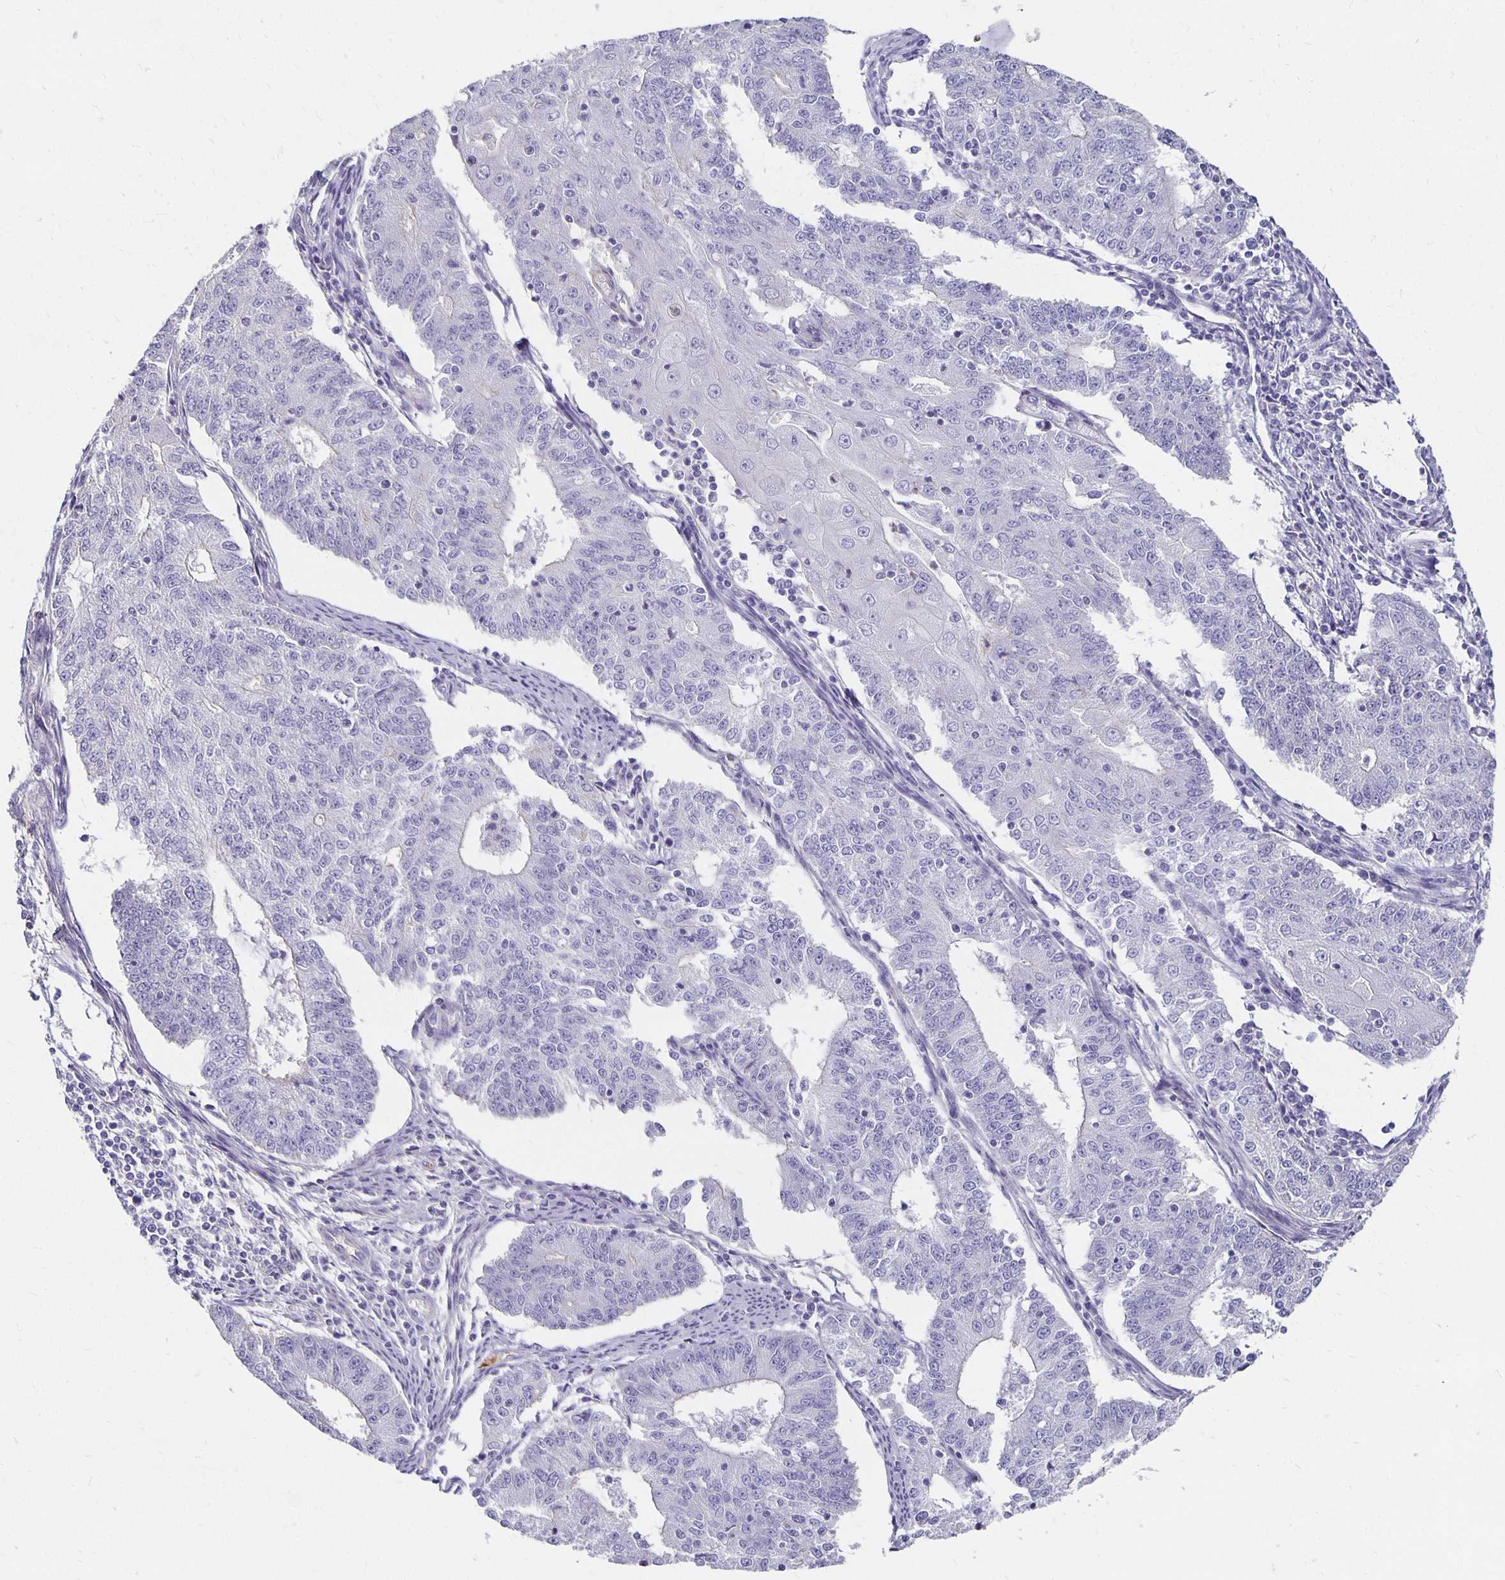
{"staining": {"intensity": "negative", "quantity": "none", "location": "none"}, "tissue": "endometrial cancer", "cell_type": "Tumor cells", "image_type": "cancer", "snomed": [{"axis": "morphology", "description": "Adenocarcinoma, NOS"}, {"axis": "topography", "description": "Endometrium"}], "caption": "The photomicrograph shows no staining of tumor cells in endometrial cancer.", "gene": "APOB", "patient": {"sex": "female", "age": 56}}